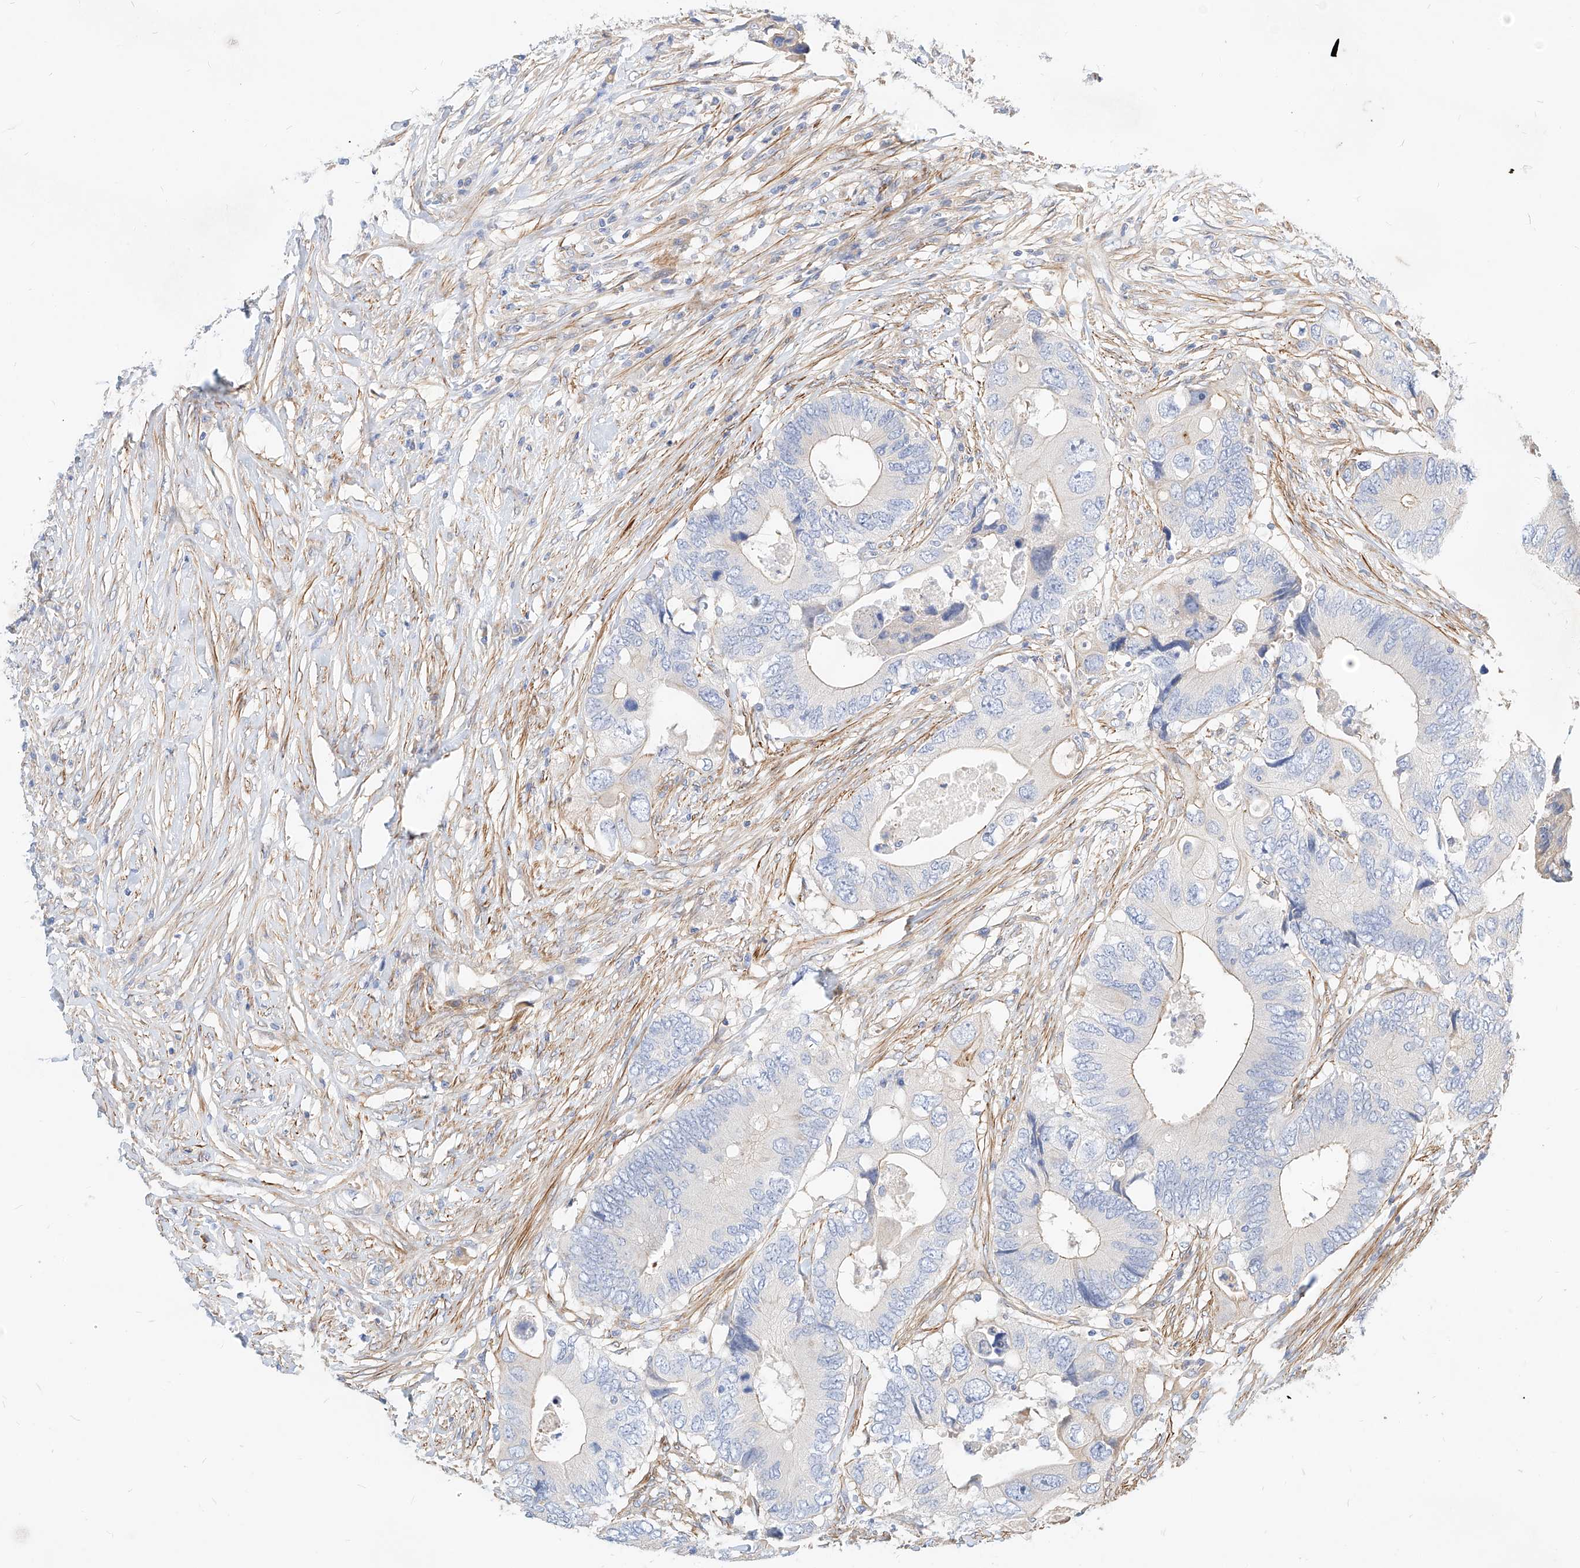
{"staining": {"intensity": "negative", "quantity": "none", "location": "none"}, "tissue": "colorectal cancer", "cell_type": "Tumor cells", "image_type": "cancer", "snomed": [{"axis": "morphology", "description": "Adenocarcinoma, NOS"}, {"axis": "topography", "description": "Colon"}], "caption": "This image is of colorectal cancer (adenocarcinoma) stained with immunohistochemistry (IHC) to label a protein in brown with the nuclei are counter-stained blue. There is no staining in tumor cells.", "gene": "KCNH5", "patient": {"sex": "male", "age": 71}}